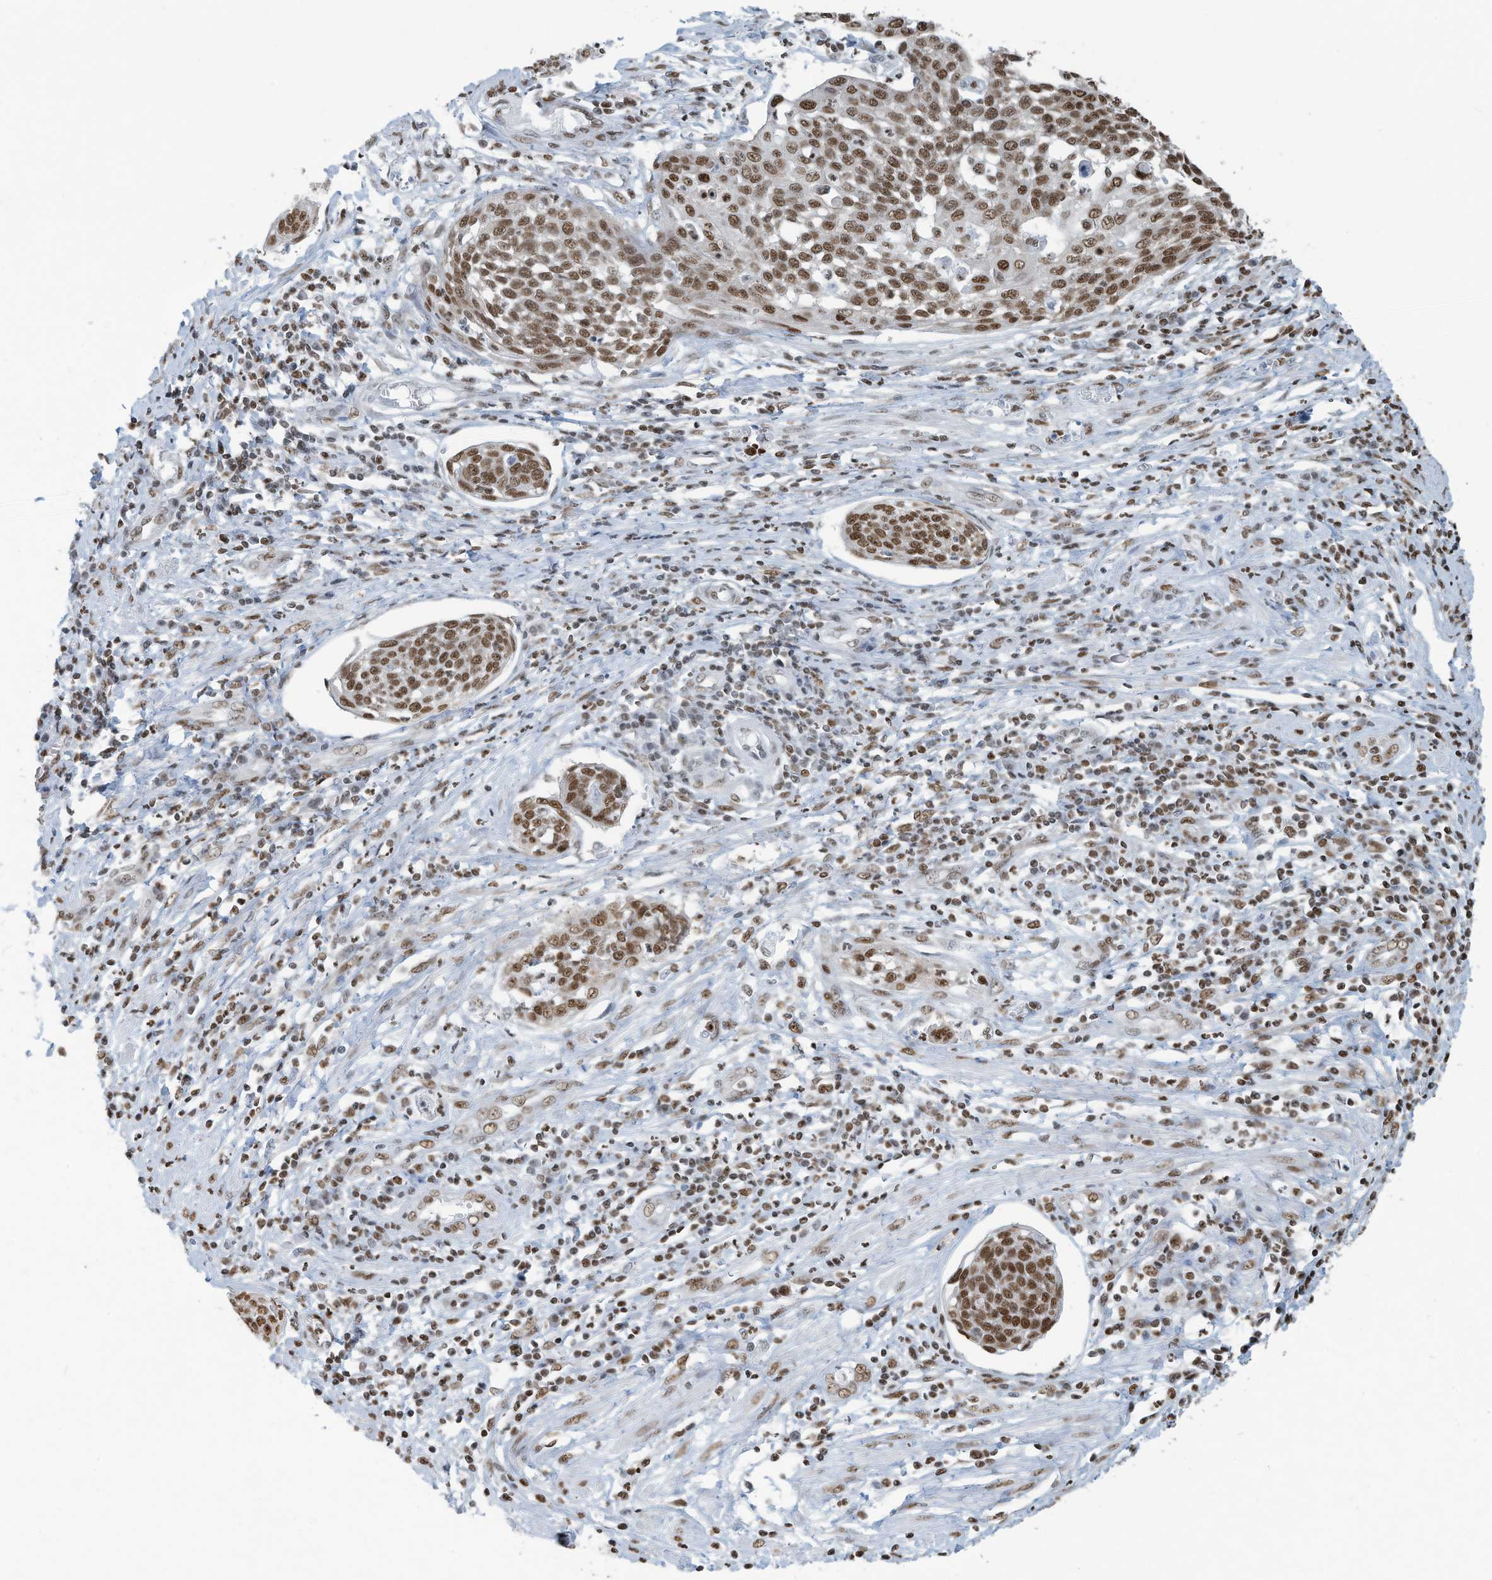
{"staining": {"intensity": "strong", "quantity": ">75%", "location": "nuclear"}, "tissue": "cervical cancer", "cell_type": "Tumor cells", "image_type": "cancer", "snomed": [{"axis": "morphology", "description": "Squamous cell carcinoma, NOS"}, {"axis": "topography", "description": "Cervix"}], "caption": "Strong nuclear protein expression is present in about >75% of tumor cells in cervical squamous cell carcinoma.", "gene": "SARNP", "patient": {"sex": "female", "age": 34}}